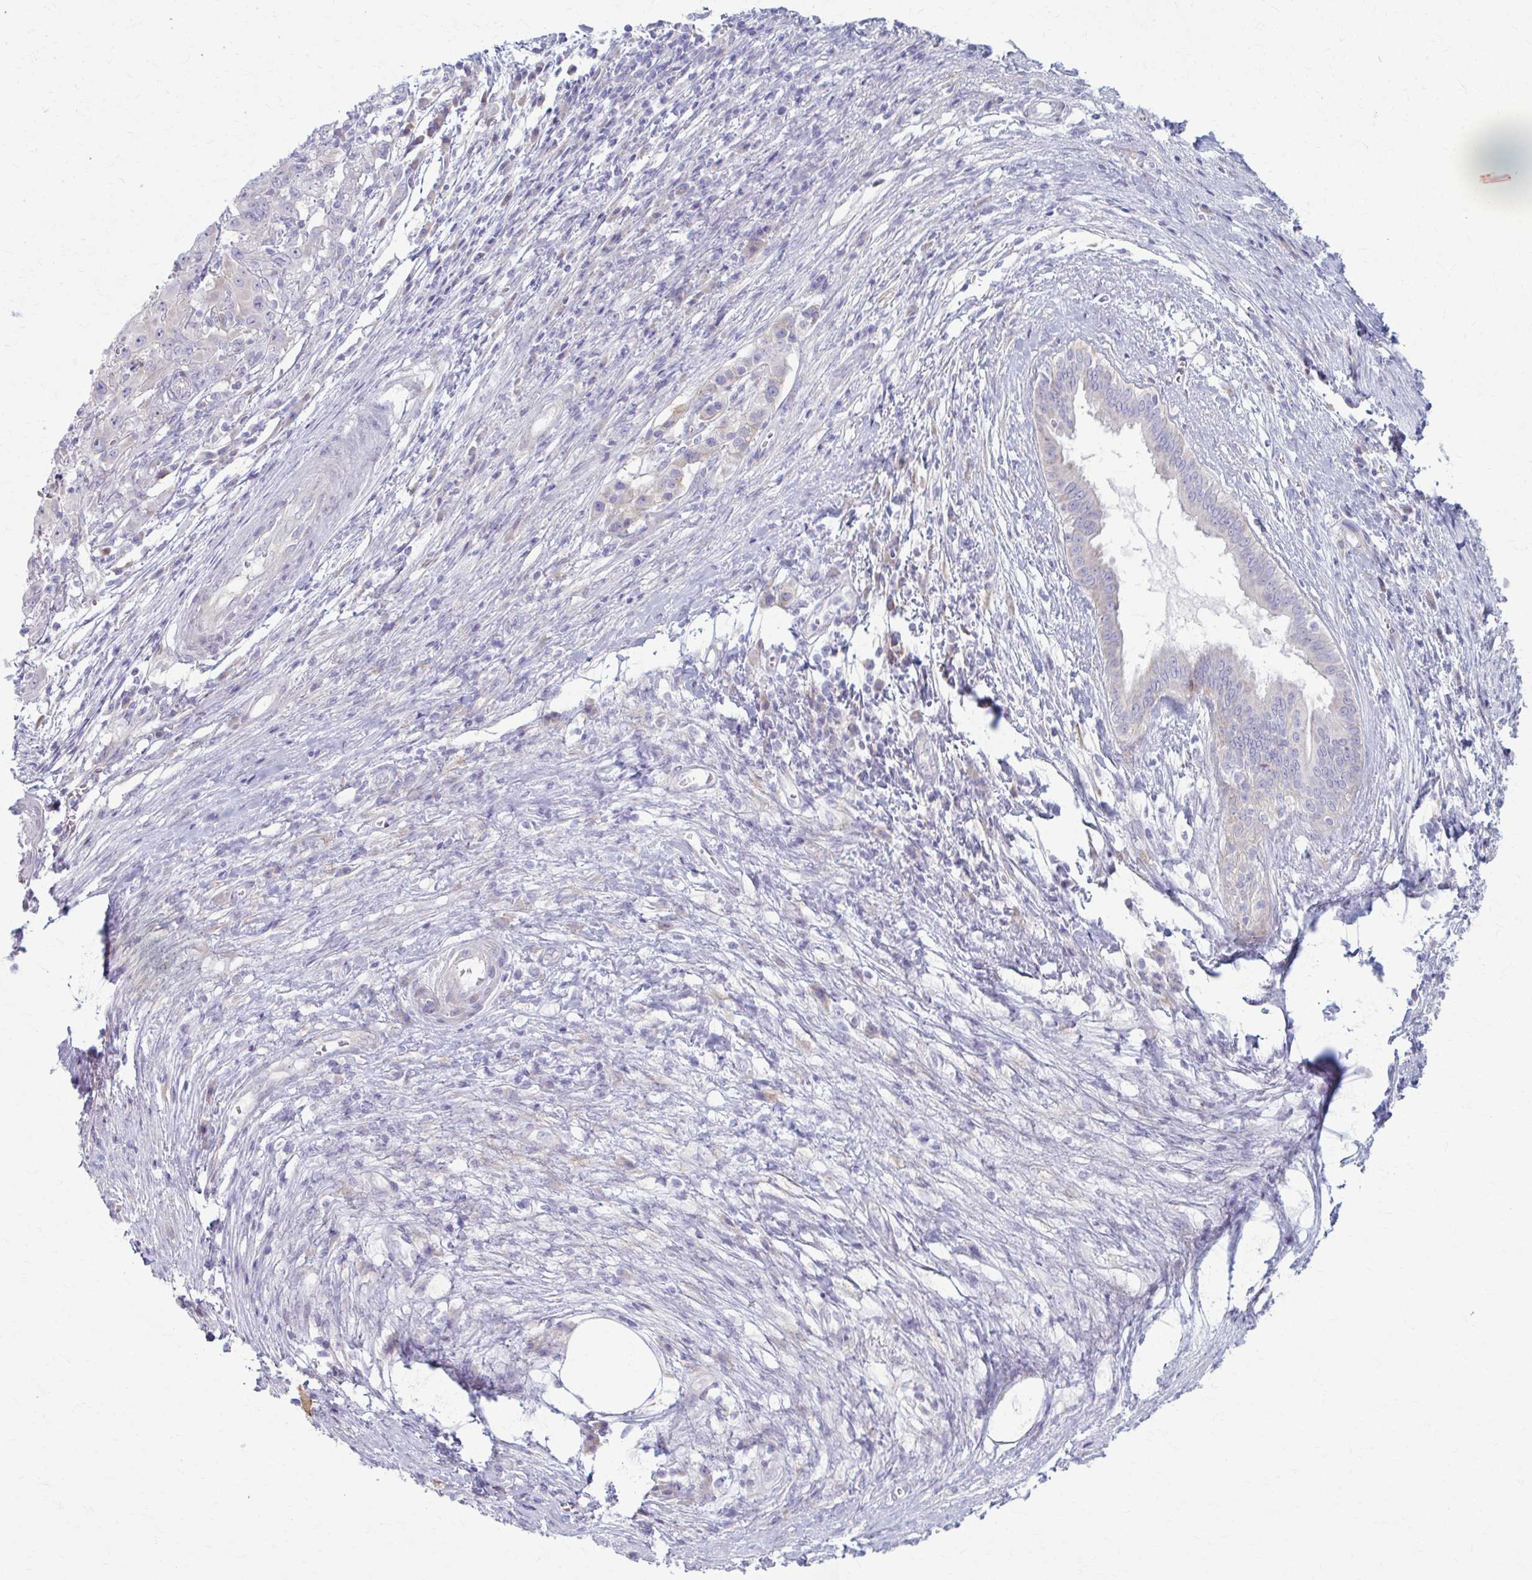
{"staining": {"intensity": "negative", "quantity": "none", "location": "none"}, "tissue": "pancreatic cancer", "cell_type": "Tumor cells", "image_type": "cancer", "snomed": [{"axis": "morphology", "description": "Adenocarcinoma, NOS"}, {"axis": "topography", "description": "Pancreas"}], "caption": "Pancreatic cancer was stained to show a protein in brown. There is no significant positivity in tumor cells.", "gene": "PRKRA", "patient": {"sex": "male", "age": 63}}